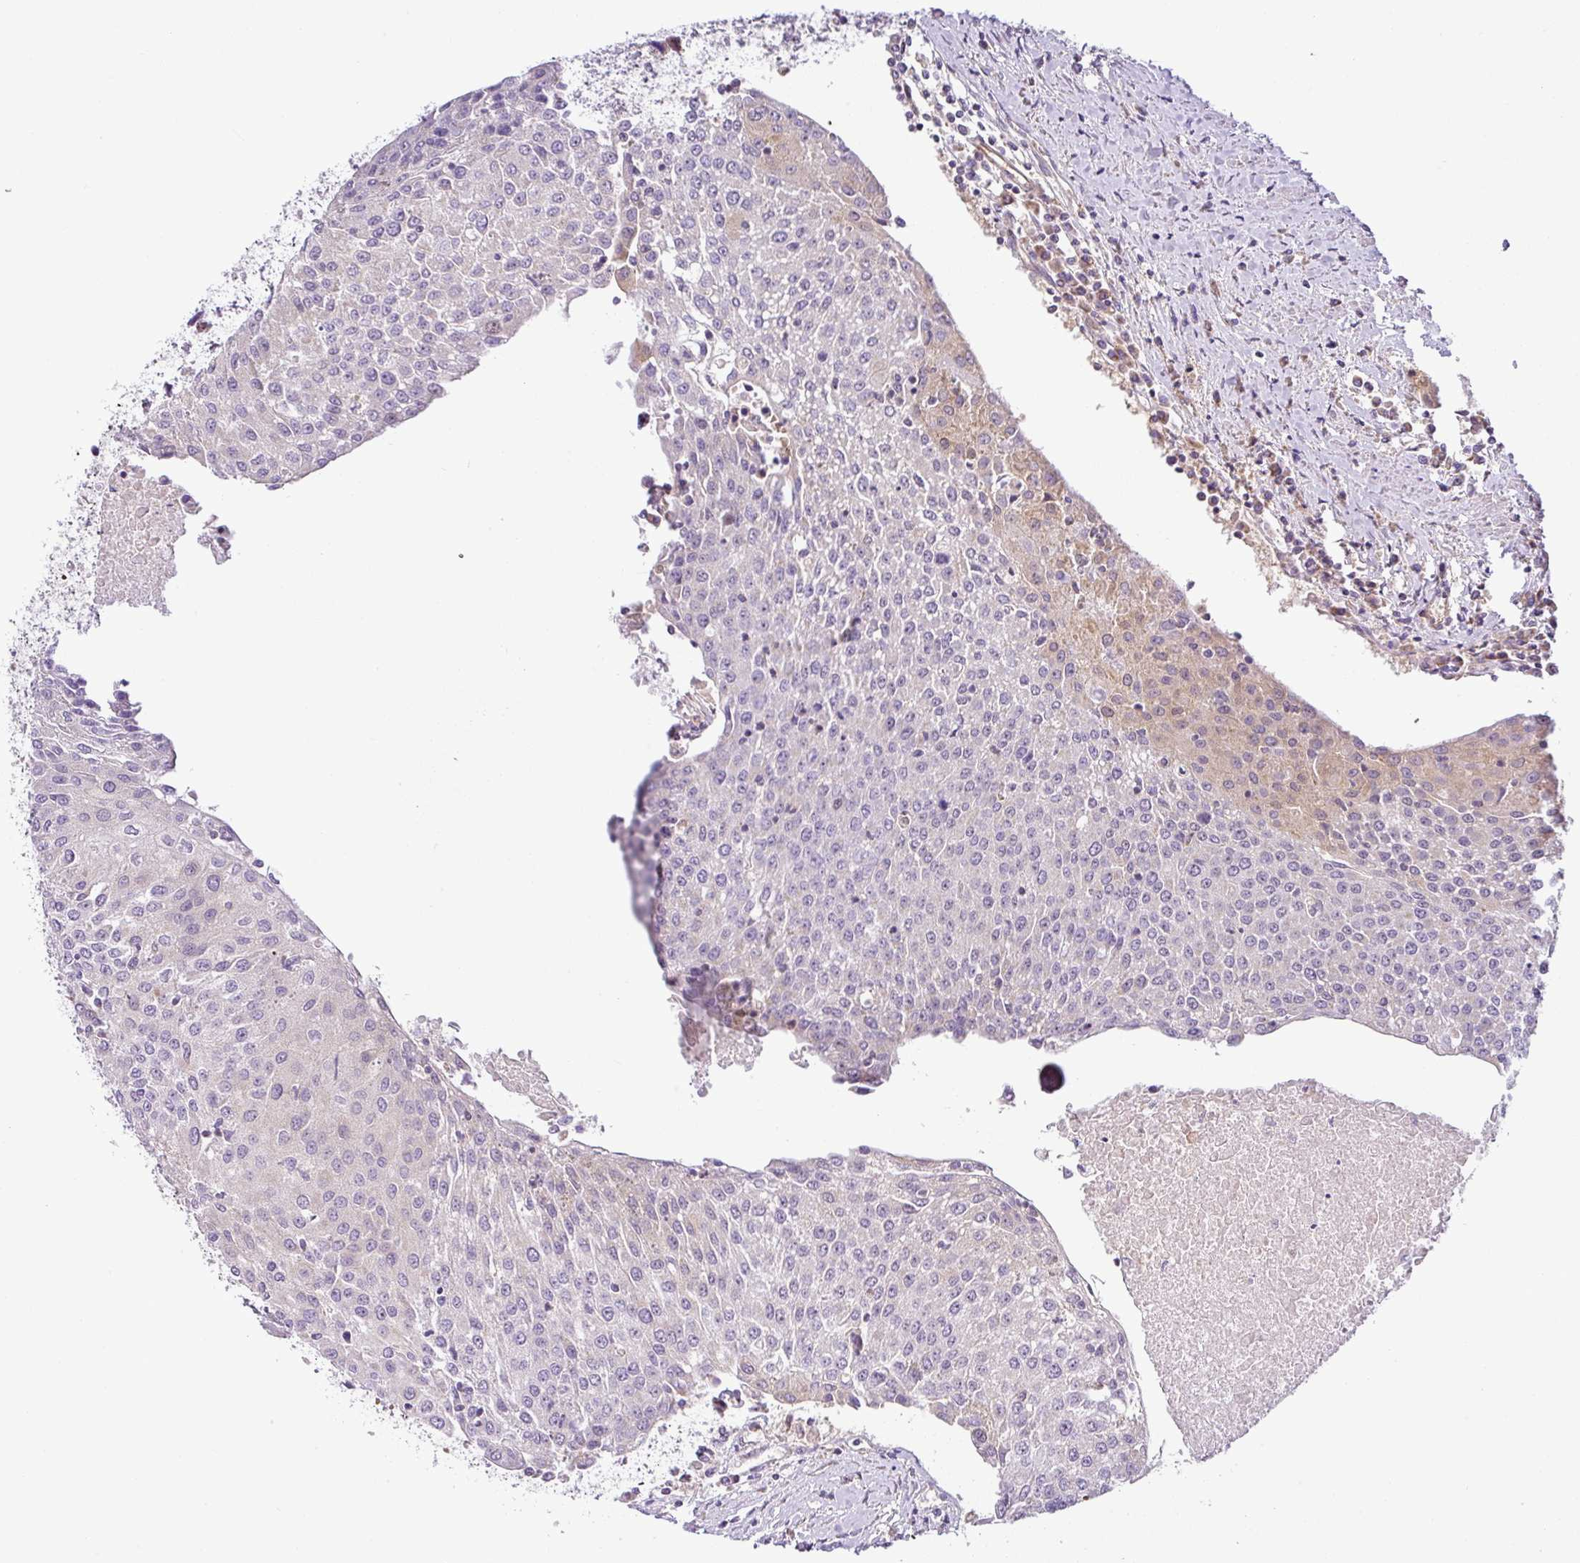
{"staining": {"intensity": "weak", "quantity": "<25%", "location": "cytoplasmic/membranous"}, "tissue": "urothelial cancer", "cell_type": "Tumor cells", "image_type": "cancer", "snomed": [{"axis": "morphology", "description": "Urothelial carcinoma, High grade"}, {"axis": "topography", "description": "Urinary bladder"}], "caption": "A high-resolution histopathology image shows immunohistochemistry (IHC) staining of urothelial carcinoma (high-grade), which exhibits no significant staining in tumor cells. (Stains: DAB IHC with hematoxylin counter stain, Microscopy: brightfield microscopy at high magnification).", "gene": "NDUFB2", "patient": {"sex": "female", "age": 85}}